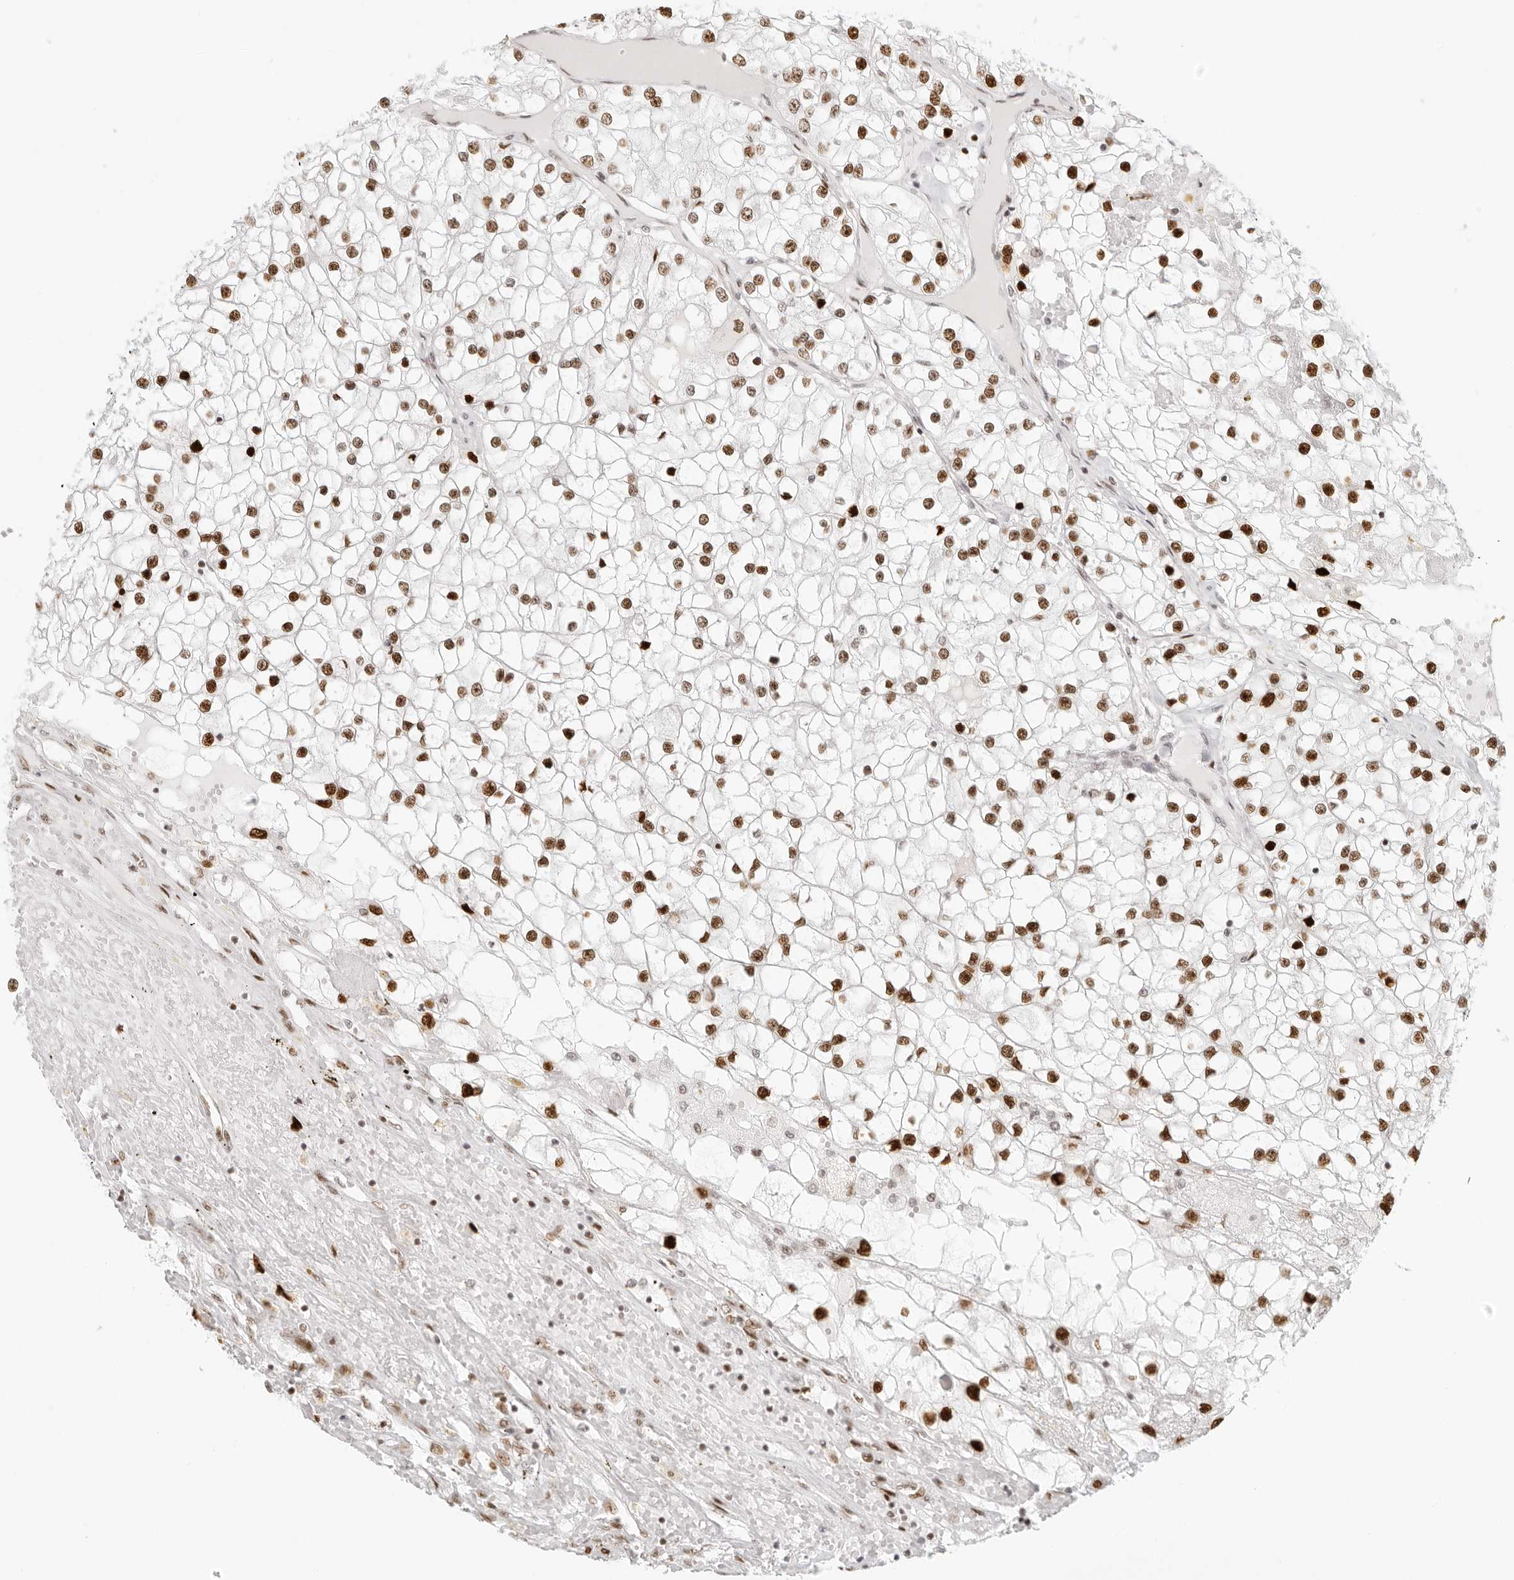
{"staining": {"intensity": "strong", "quantity": ">75%", "location": "nuclear"}, "tissue": "renal cancer", "cell_type": "Tumor cells", "image_type": "cancer", "snomed": [{"axis": "morphology", "description": "Adenocarcinoma, NOS"}, {"axis": "topography", "description": "Kidney"}], "caption": "Adenocarcinoma (renal) tissue reveals strong nuclear positivity in approximately >75% of tumor cells The staining is performed using DAB brown chromogen to label protein expression. The nuclei are counter-stained blue using hematoxylin.", "gene": "RCC1", "patient": {"sex": "male", "age": 68}}